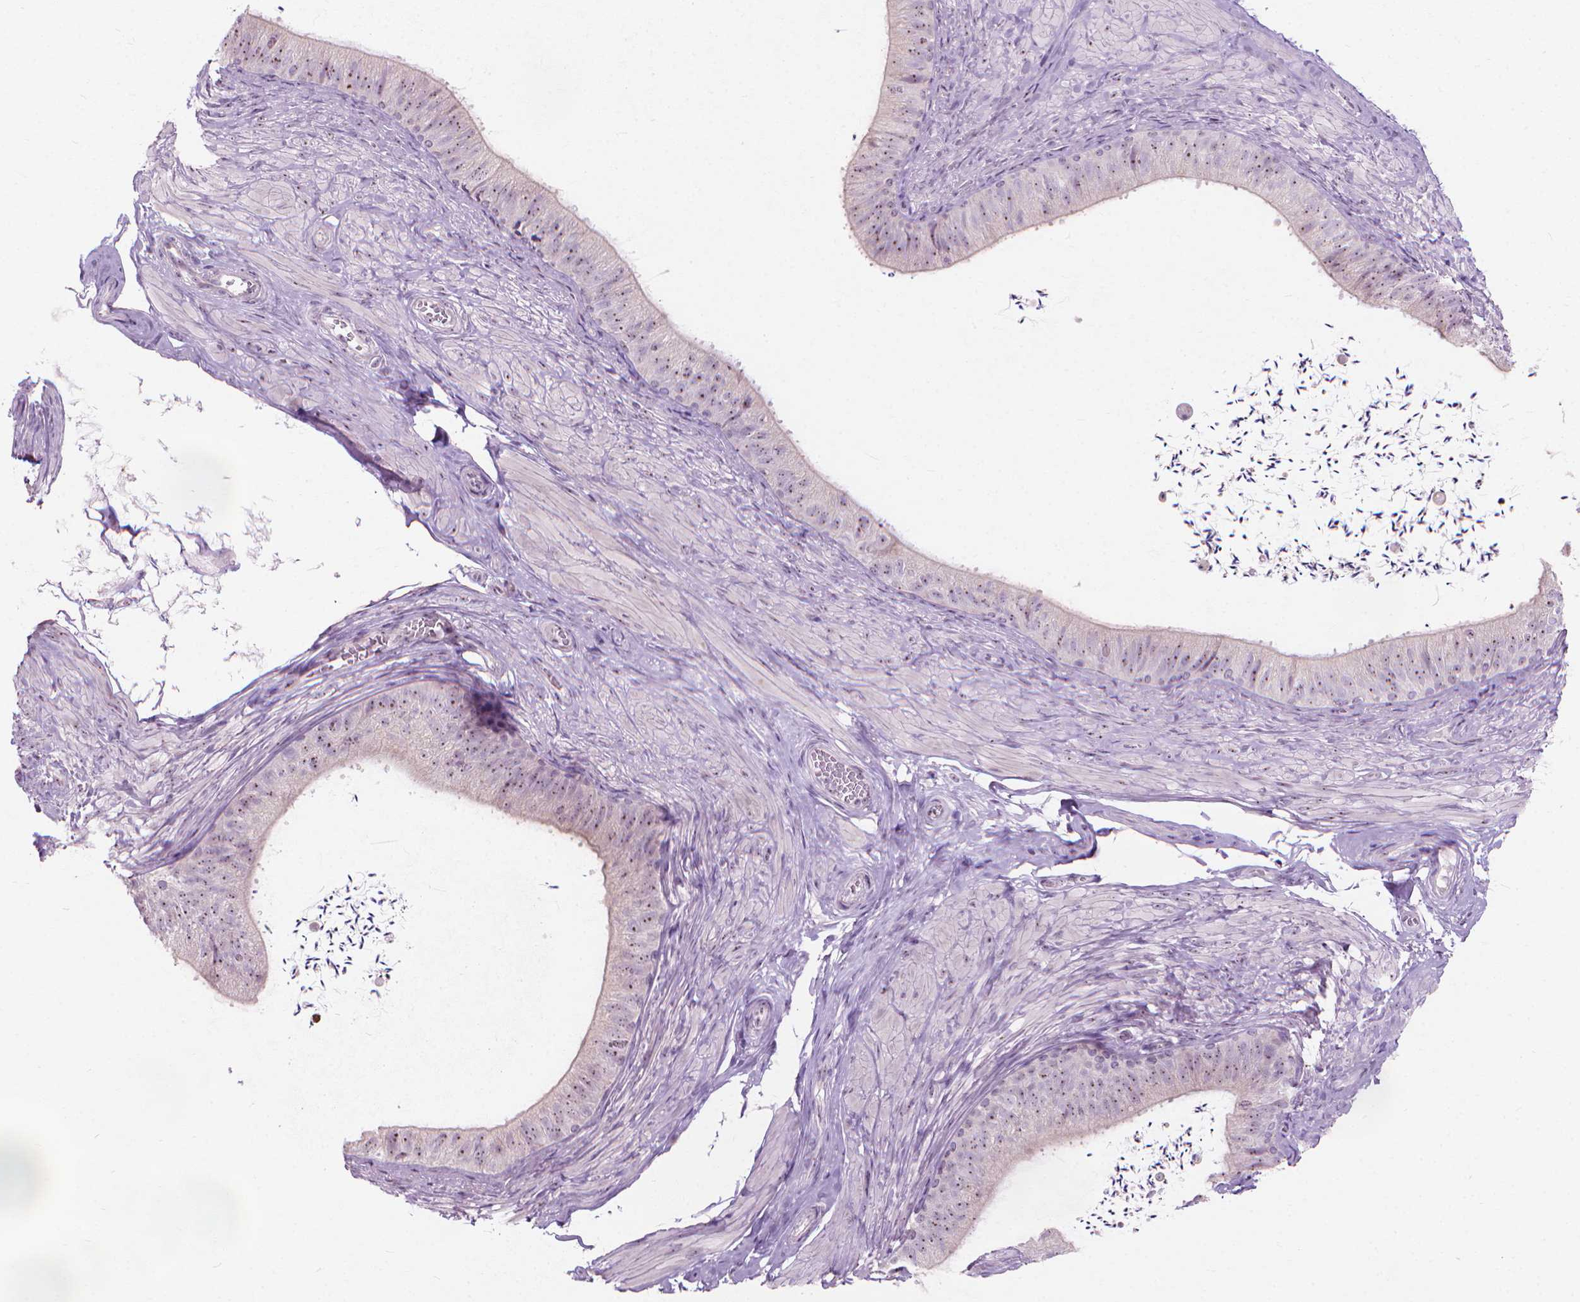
{"staining": {"intensity": "weak", "quantity": "25%-75%", "location": "nuclear"}, "tissue": "epididymis", "cell_type": "Glandular cells", "image_type": "normal", "snomed": [{"axis": "morphology", "description": "Normal tissue, NOS"}, {"axis": "topography", "description": "Epididymis, spermatic cord, NOS"}, {"axis": "topography", "description": "Epididymis"}, {"axis": "topography", "description": "Peripheral nerve tissue"}], "caption": "A photomicrograph showing weak nuclear positivity in about 25%-75% of glandular cells in benign epididymis, as visualized by brown immunohistochemical staining.", "gene": "GPRC5A", "patient": {"sex": "male", "age": 29}}